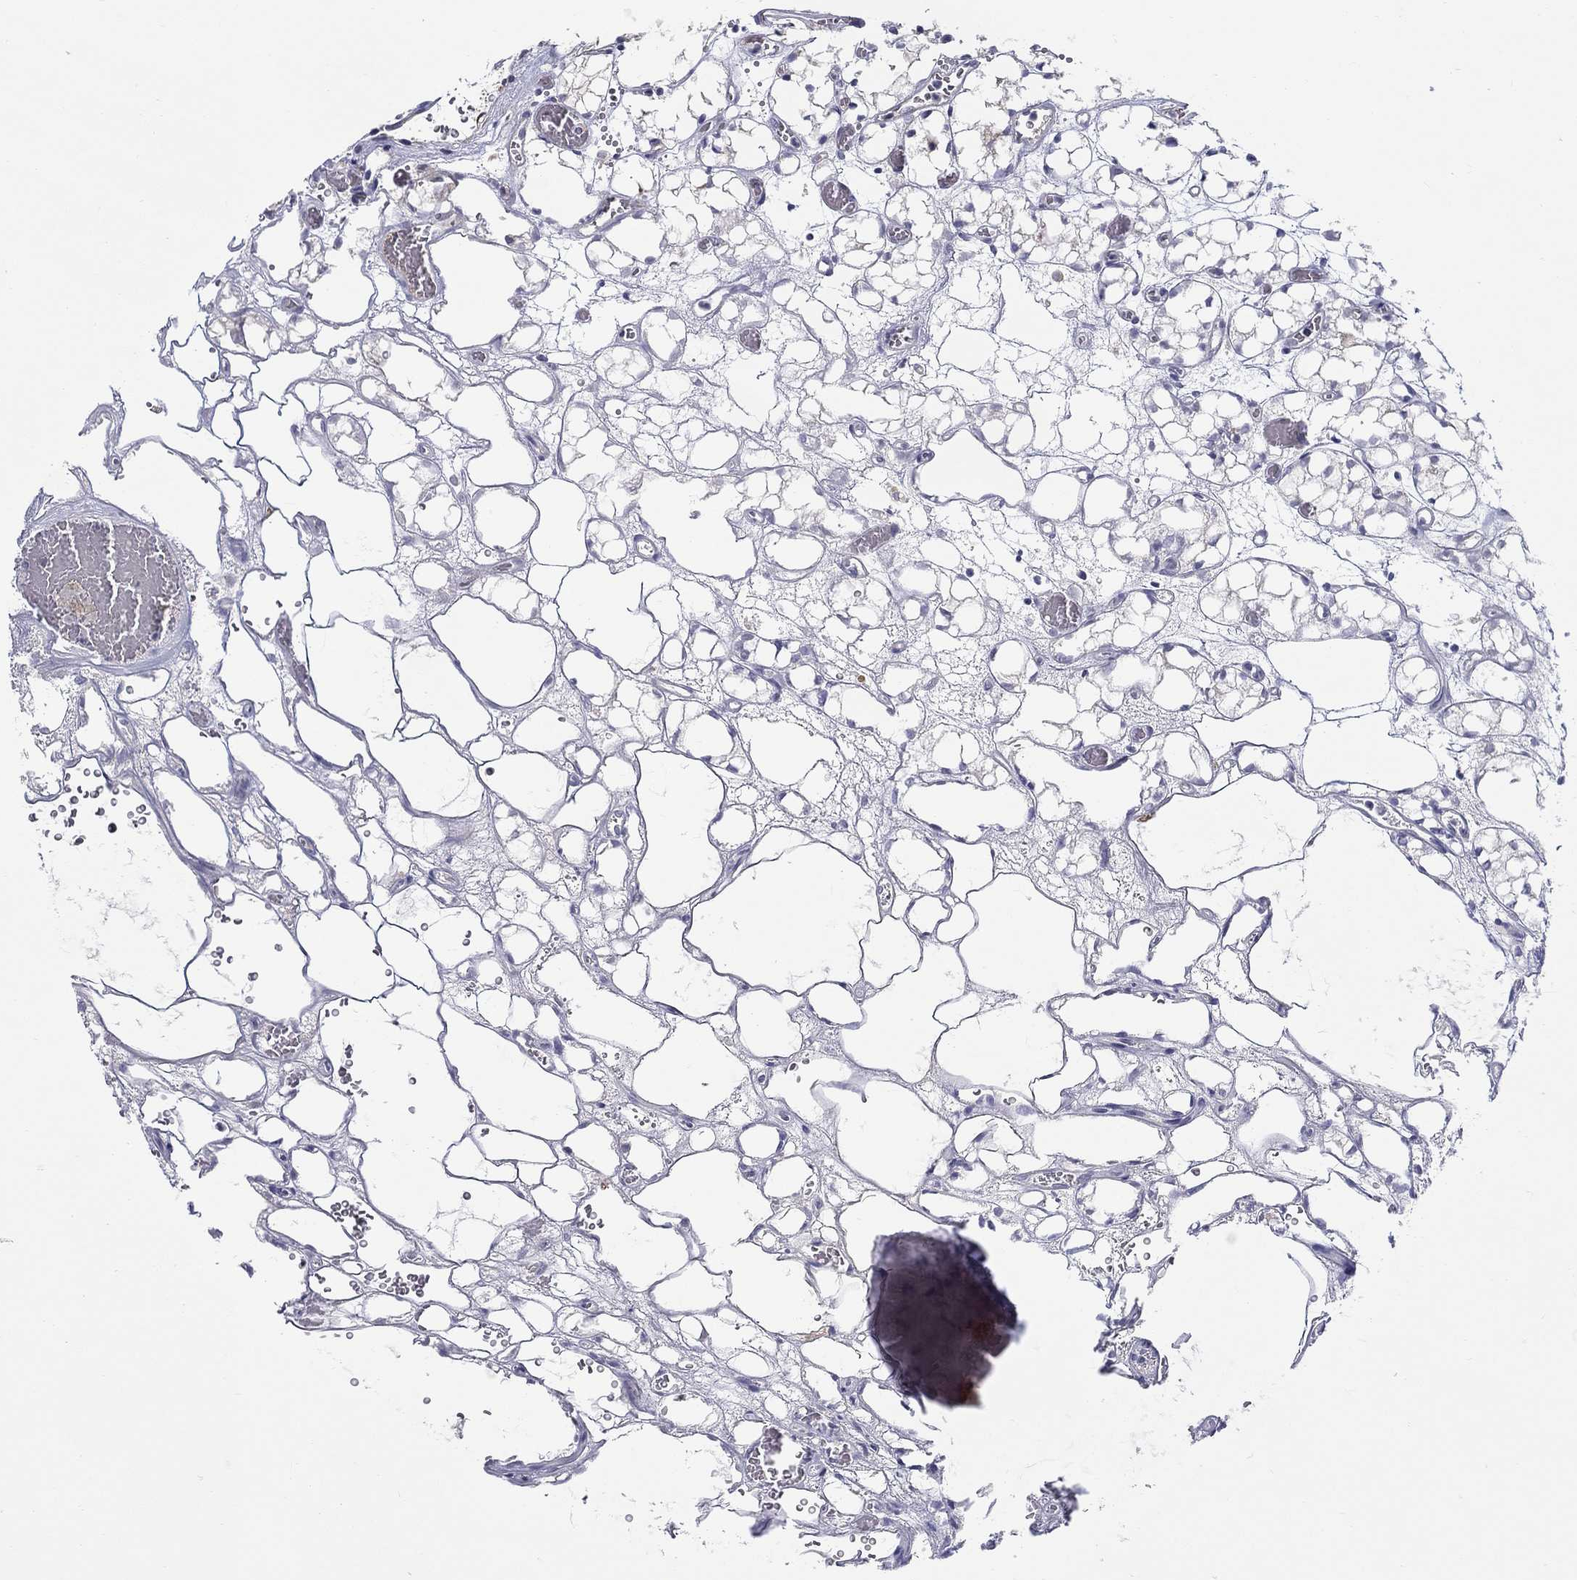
{"staining": {"intensity": "negative", "quantity": "none", "location": "none"}, "tissue": "renal cancer", "cell_type": "Tumor cells", "image_type": "cancer", "snomed": [{"axis": "morphology", "description": "Adenocarcinoma, NOS"}, {"axis": "topography", "description": "Kidney"}], "caption": "Micrograph shows no significant protein staining in tumor cells of adenocarcinoma (renal).", "gene": "QRFPR", "patient": {"sex": "female", "age": 69}}